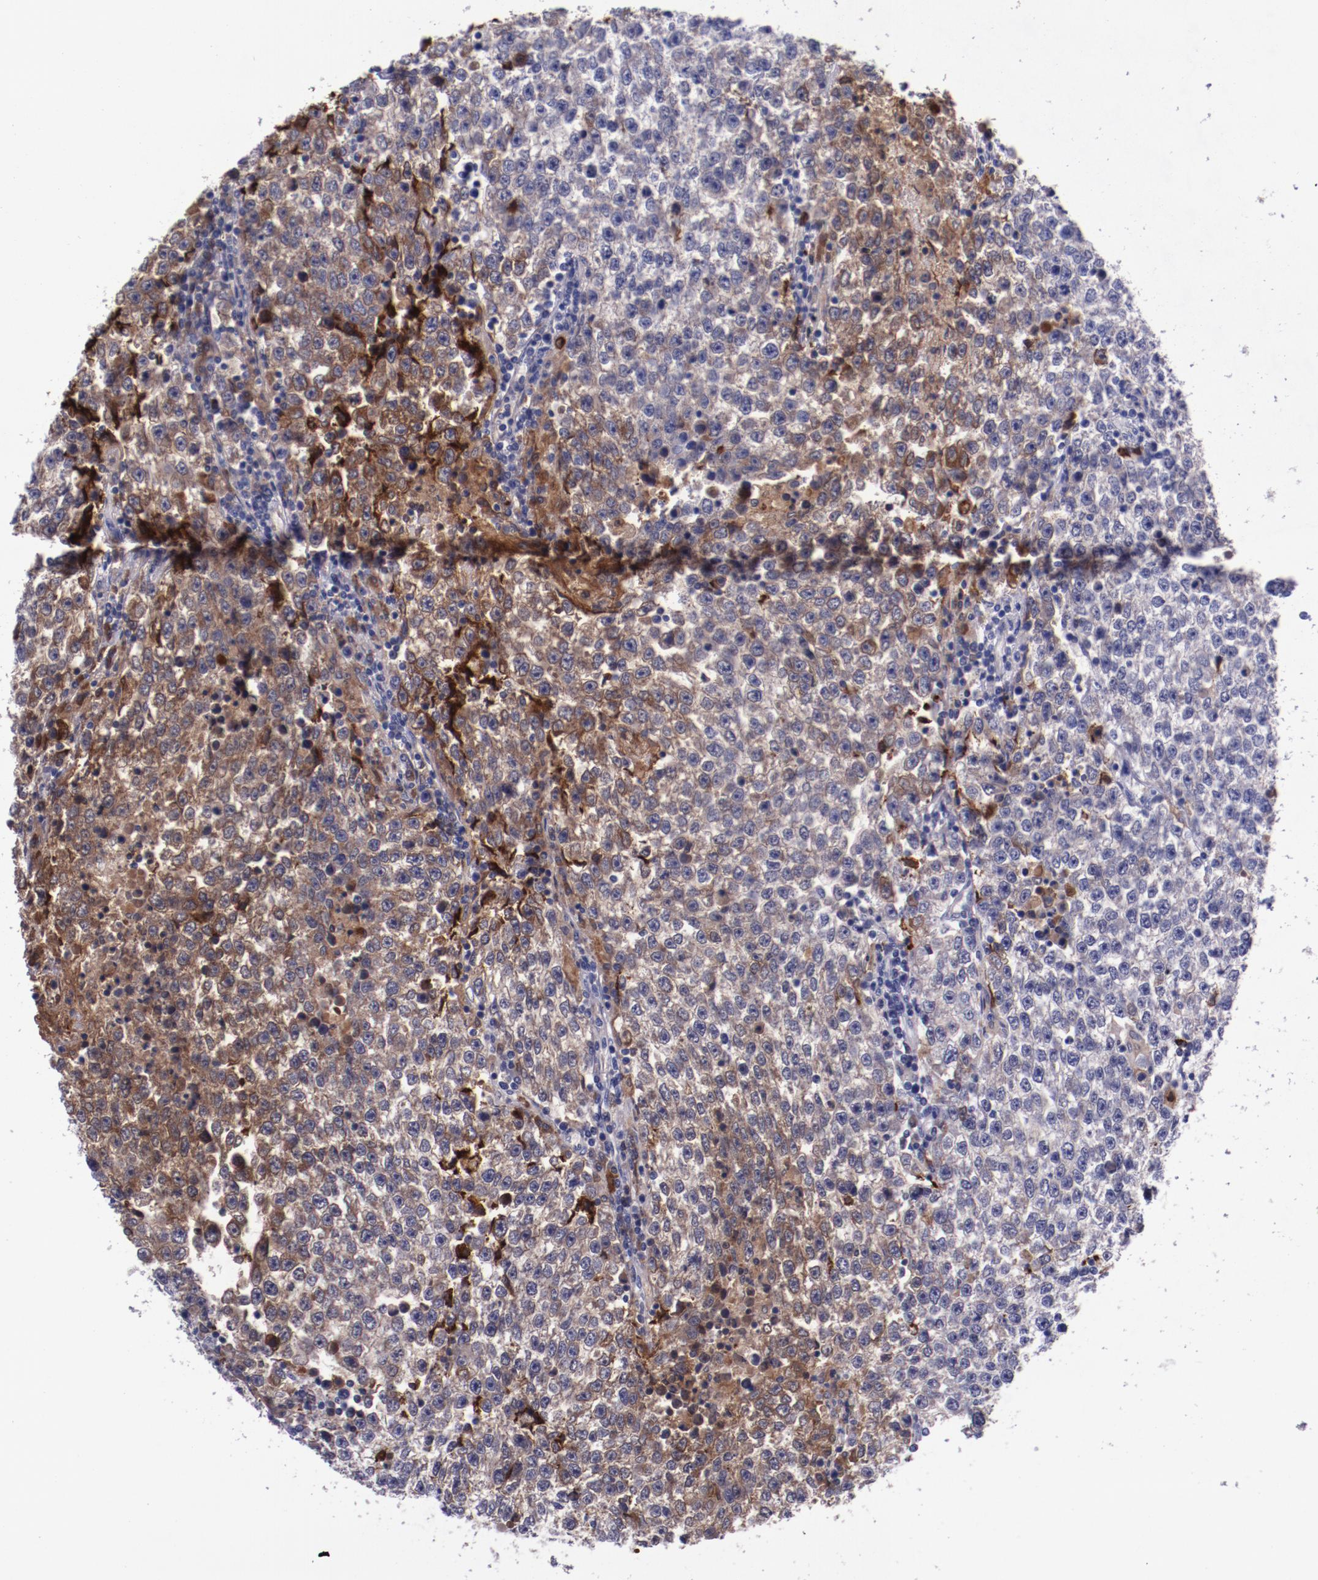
{"staining": {"intensity": "moderate", "quantity": "<25%", "location": "cytoplasmic/membranous"}, "tissue": "testis cancer", "cell_type": "Tumor cells", "image_type": "cancer", "snomed": [{"axis": "morphology", "description": "Seminoma, NOS"}, {"axis": "topography", "description": "Testis"}], "caption": "Tumor cells reveal low levels of moderate cytoplasmic/membranous positivity in about <25% of cells in testis cancer.", "gene": "APOH", "patient": {"sex": "male", "age": 36}}